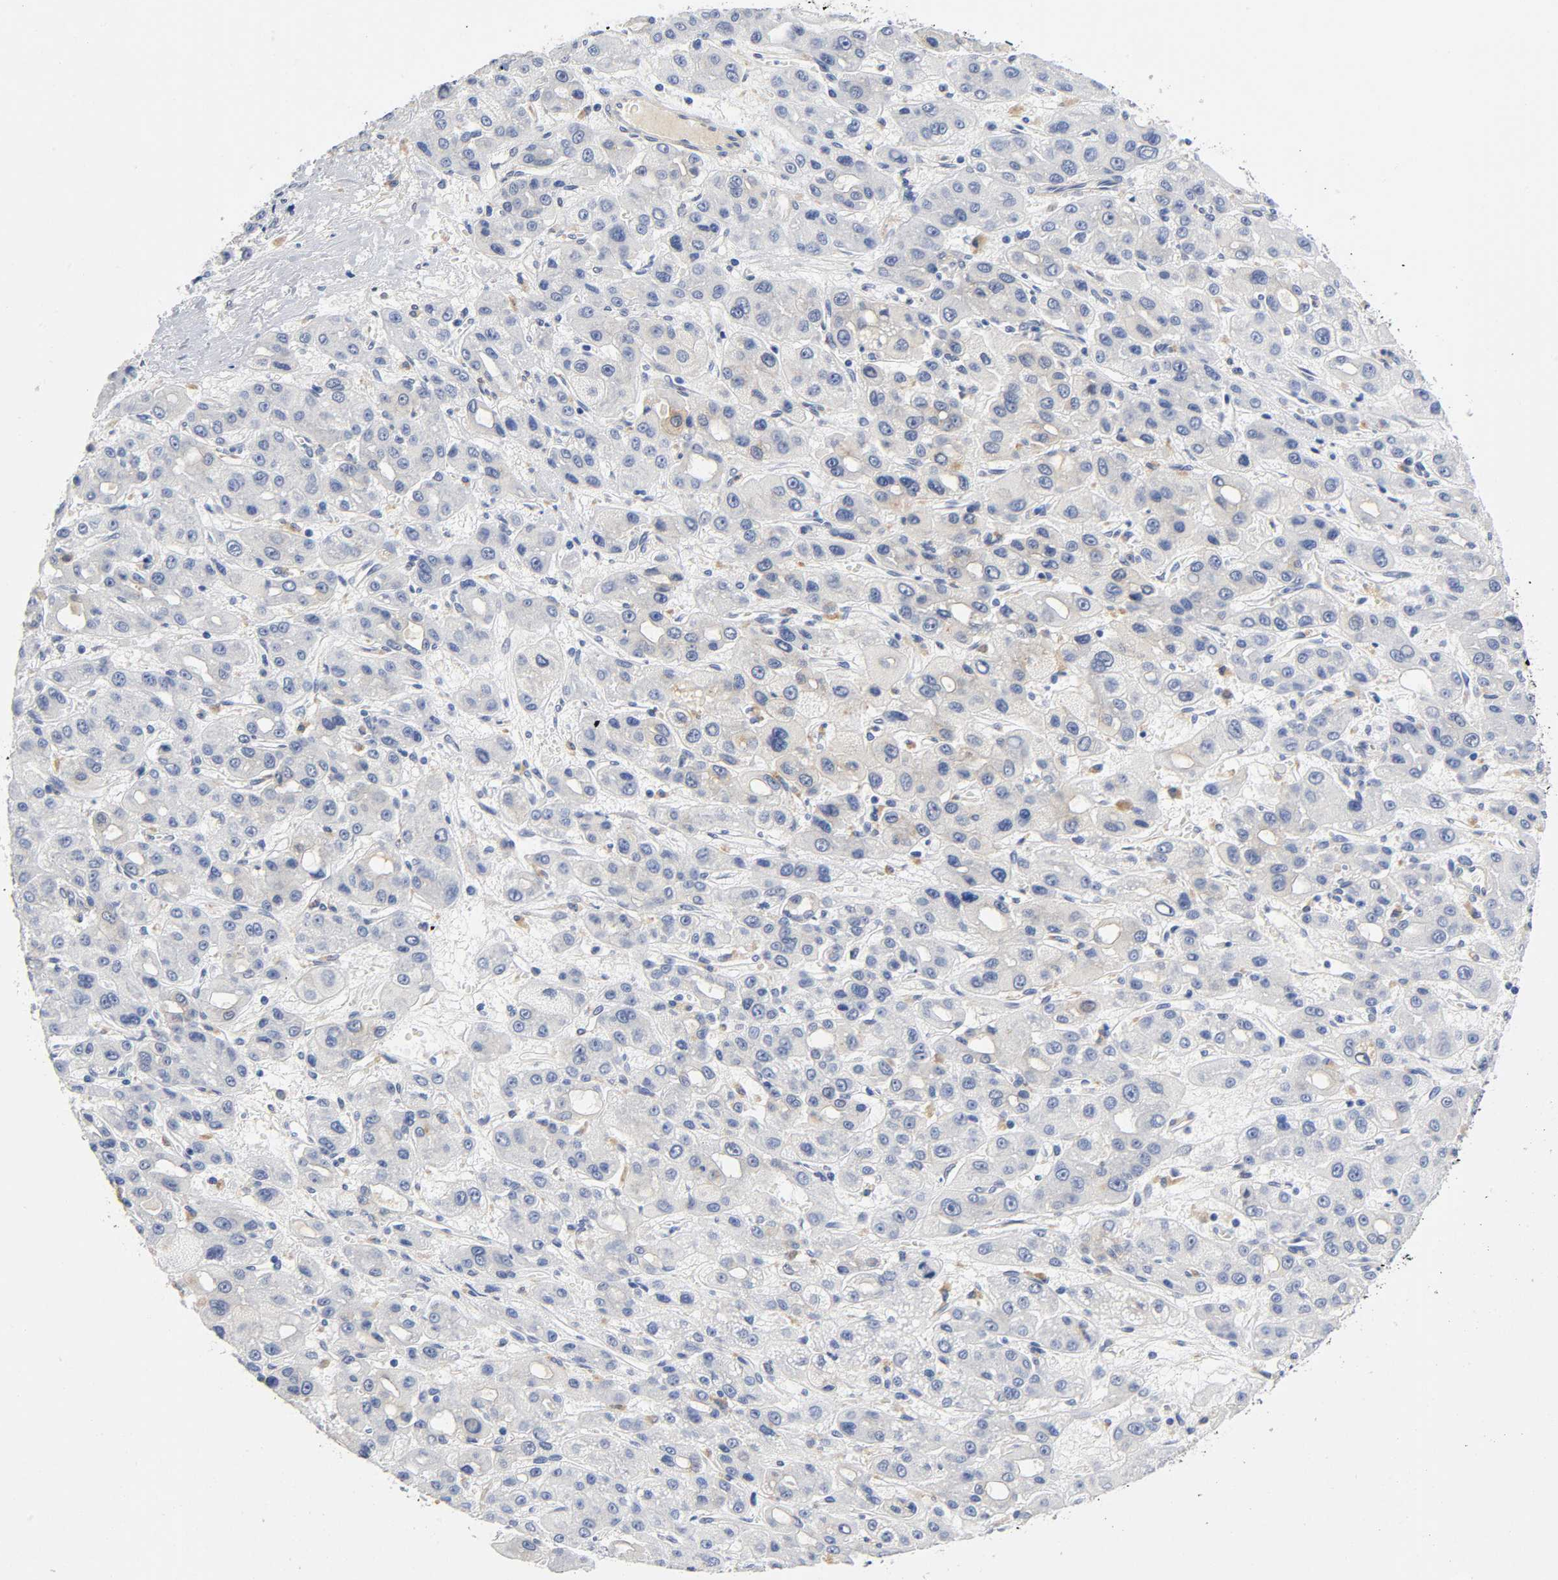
{"staining": {"intensity": "weak", "quantity": "<25%", "location": "cytoplasmic/membranous"}, "tissue": "liver cancer", "cell_type": "Tumor cells", "image_type": "cancer", "snomed": [{"axis": "morphology", "description": "Carcinoma, Hepatocellular, NOS"}, {"axis": "topography", "description": "Liver"}], "caption": "High magnification brightfield microscopy of liver cancer (hepatocellular carcinoma) stained with DAB (3,3'-diaminobenzidine) (brown) and counterstained with hematoxylin (blue): tumor cells show no significant expression. Nuclei are stained in blue.", "gene": "TNC", "patient": {"sex": "male", "age": 55}}